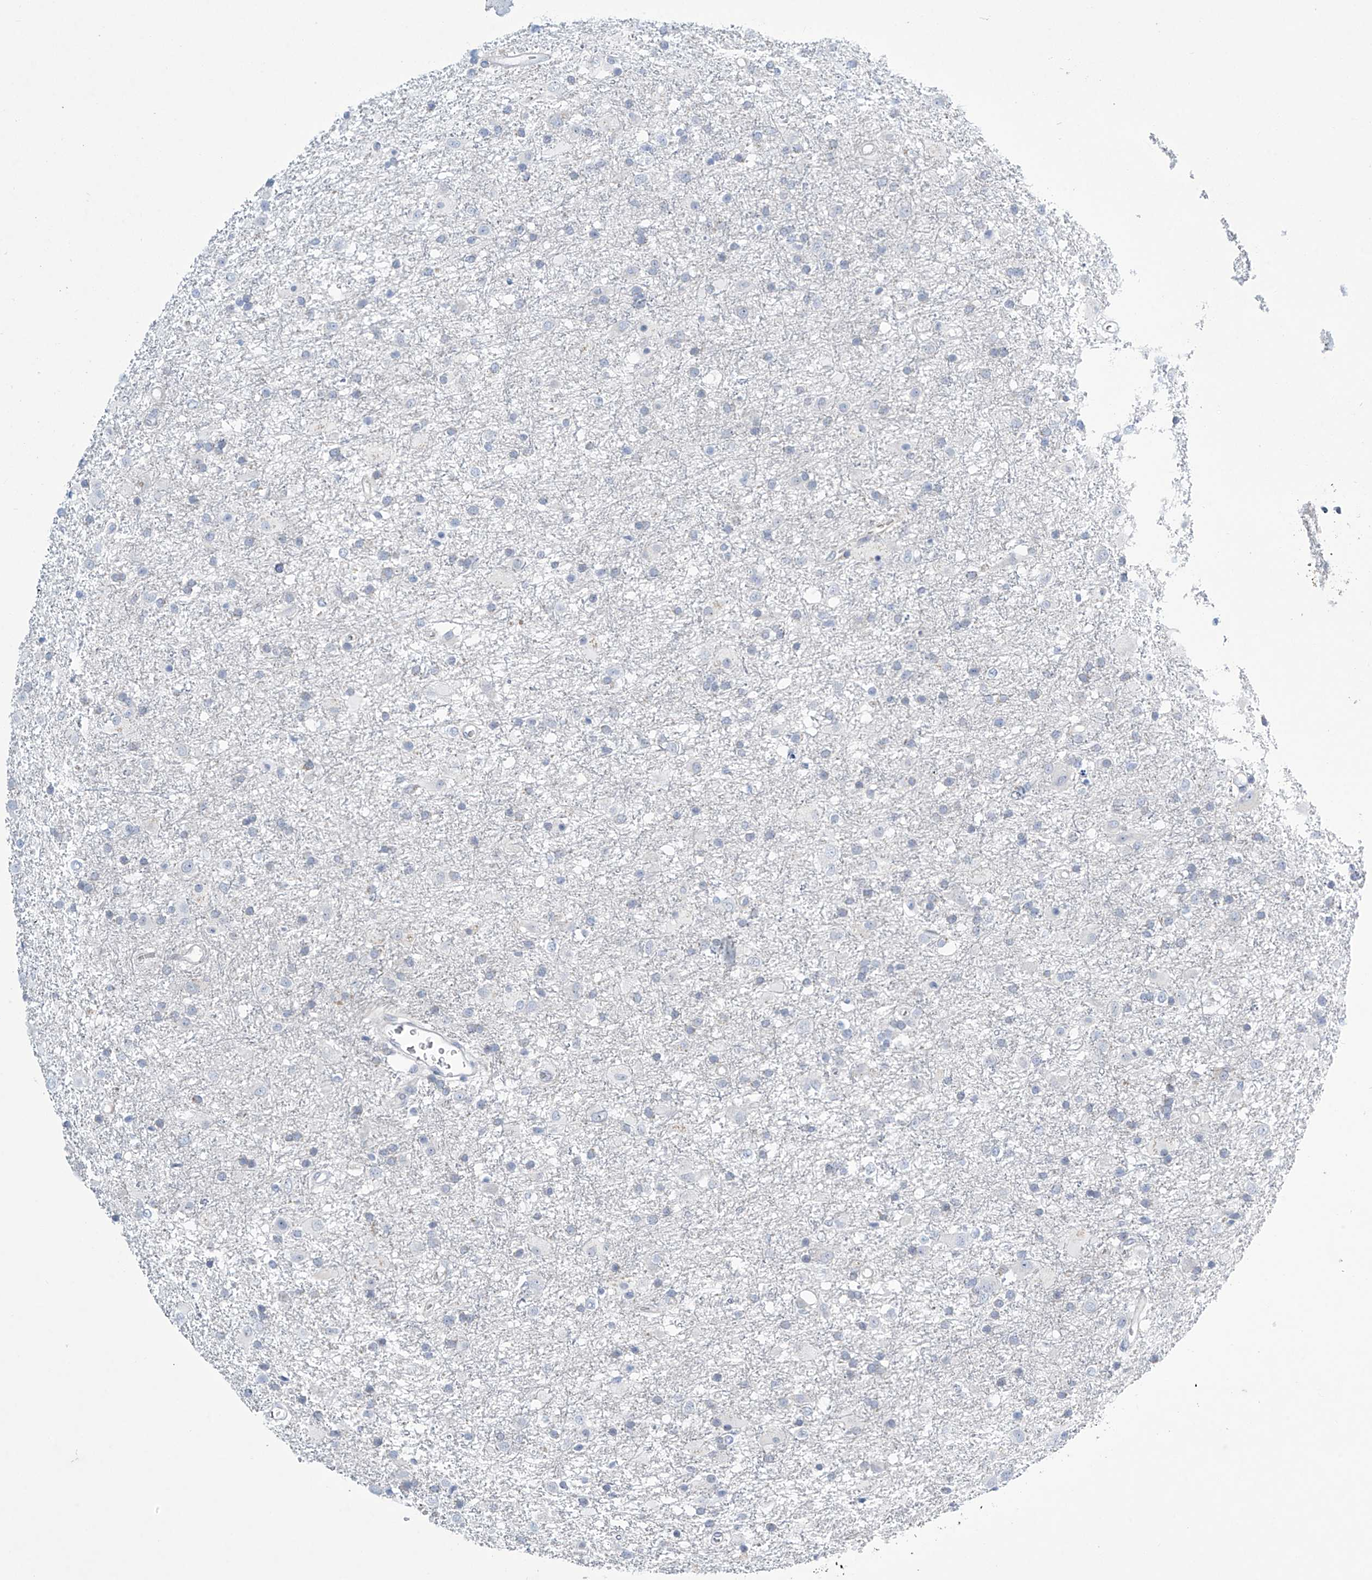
{"staining": {"intensity": "negative", "quantity": "none", "location": "none"}, "tissue": "glioma", "cell_type": "Tumor cells", "image_type": "cancer", "snomed": [{"axis": "morphology", "description": "Glioma, malignant, Low grade"}, {"axis": "topography", "description": "Brain"}], "caption": "High magnification brightfield microscopy of glioma stained with DAB (3,3'-diaminobenzidine) (brown) and counterstained with hematoxylin (blue): tumor cells show no significant expression.", "gene": "TRIM60", "patient": {"sex": "male", "age": 65}}